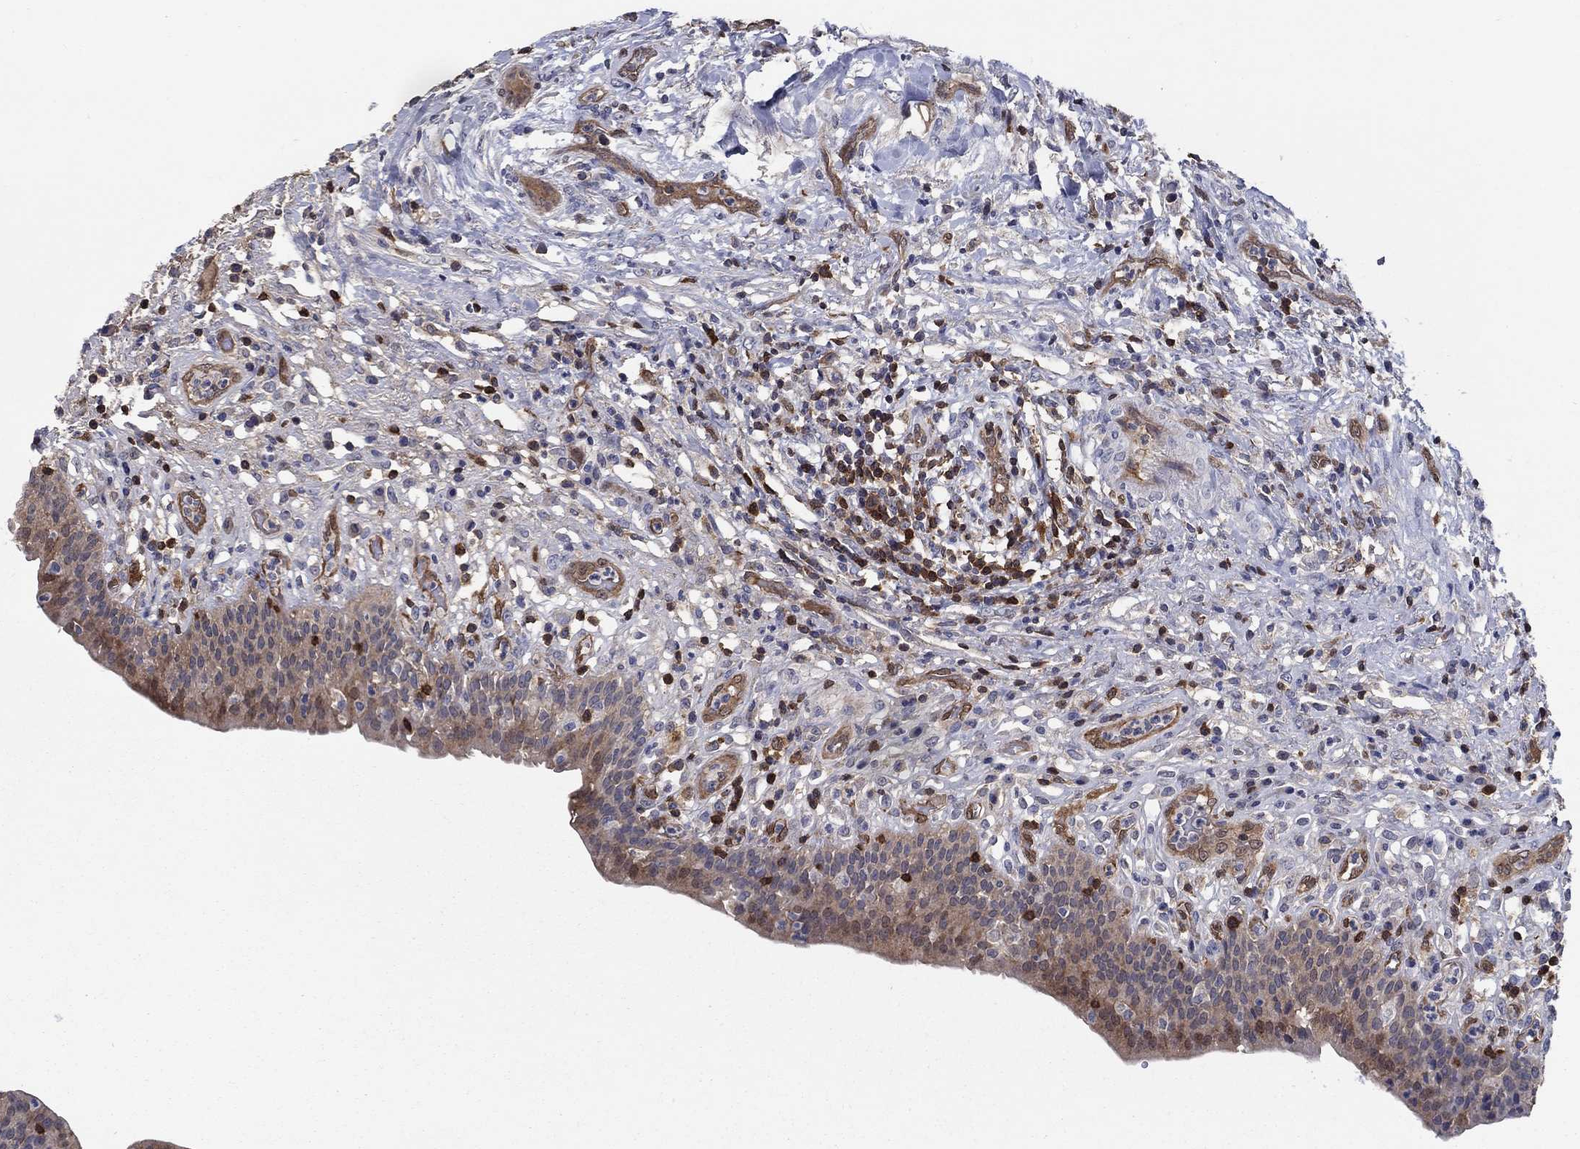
{"staining": {"intensity": "moderate", "quantity": "25%-75%", "location": "cytoplasmic/membranous"}, "tissue": "urinary bladder", "cell_type": "Urothelial cells", "image_type": "normal", "snomed": [{"axis": "morphology", "description": "Normal tissue, NOS"}, {"axis": "topography", "description": "Urinary bladder"}], "caption": "Immunohistochemistry (IHC) image of unremarkable urinary bladder: human urinary bladder stained using immunohistochemistry (IHC) reveals medium levels of moderate protein expression localized specifically in the cytoplasmic/membranous of urothelial cells, appearing as a cytoplasmic/membranous brown color.", "gene": "AGFG2", "patient": {"sex": "male", "age": 66}}